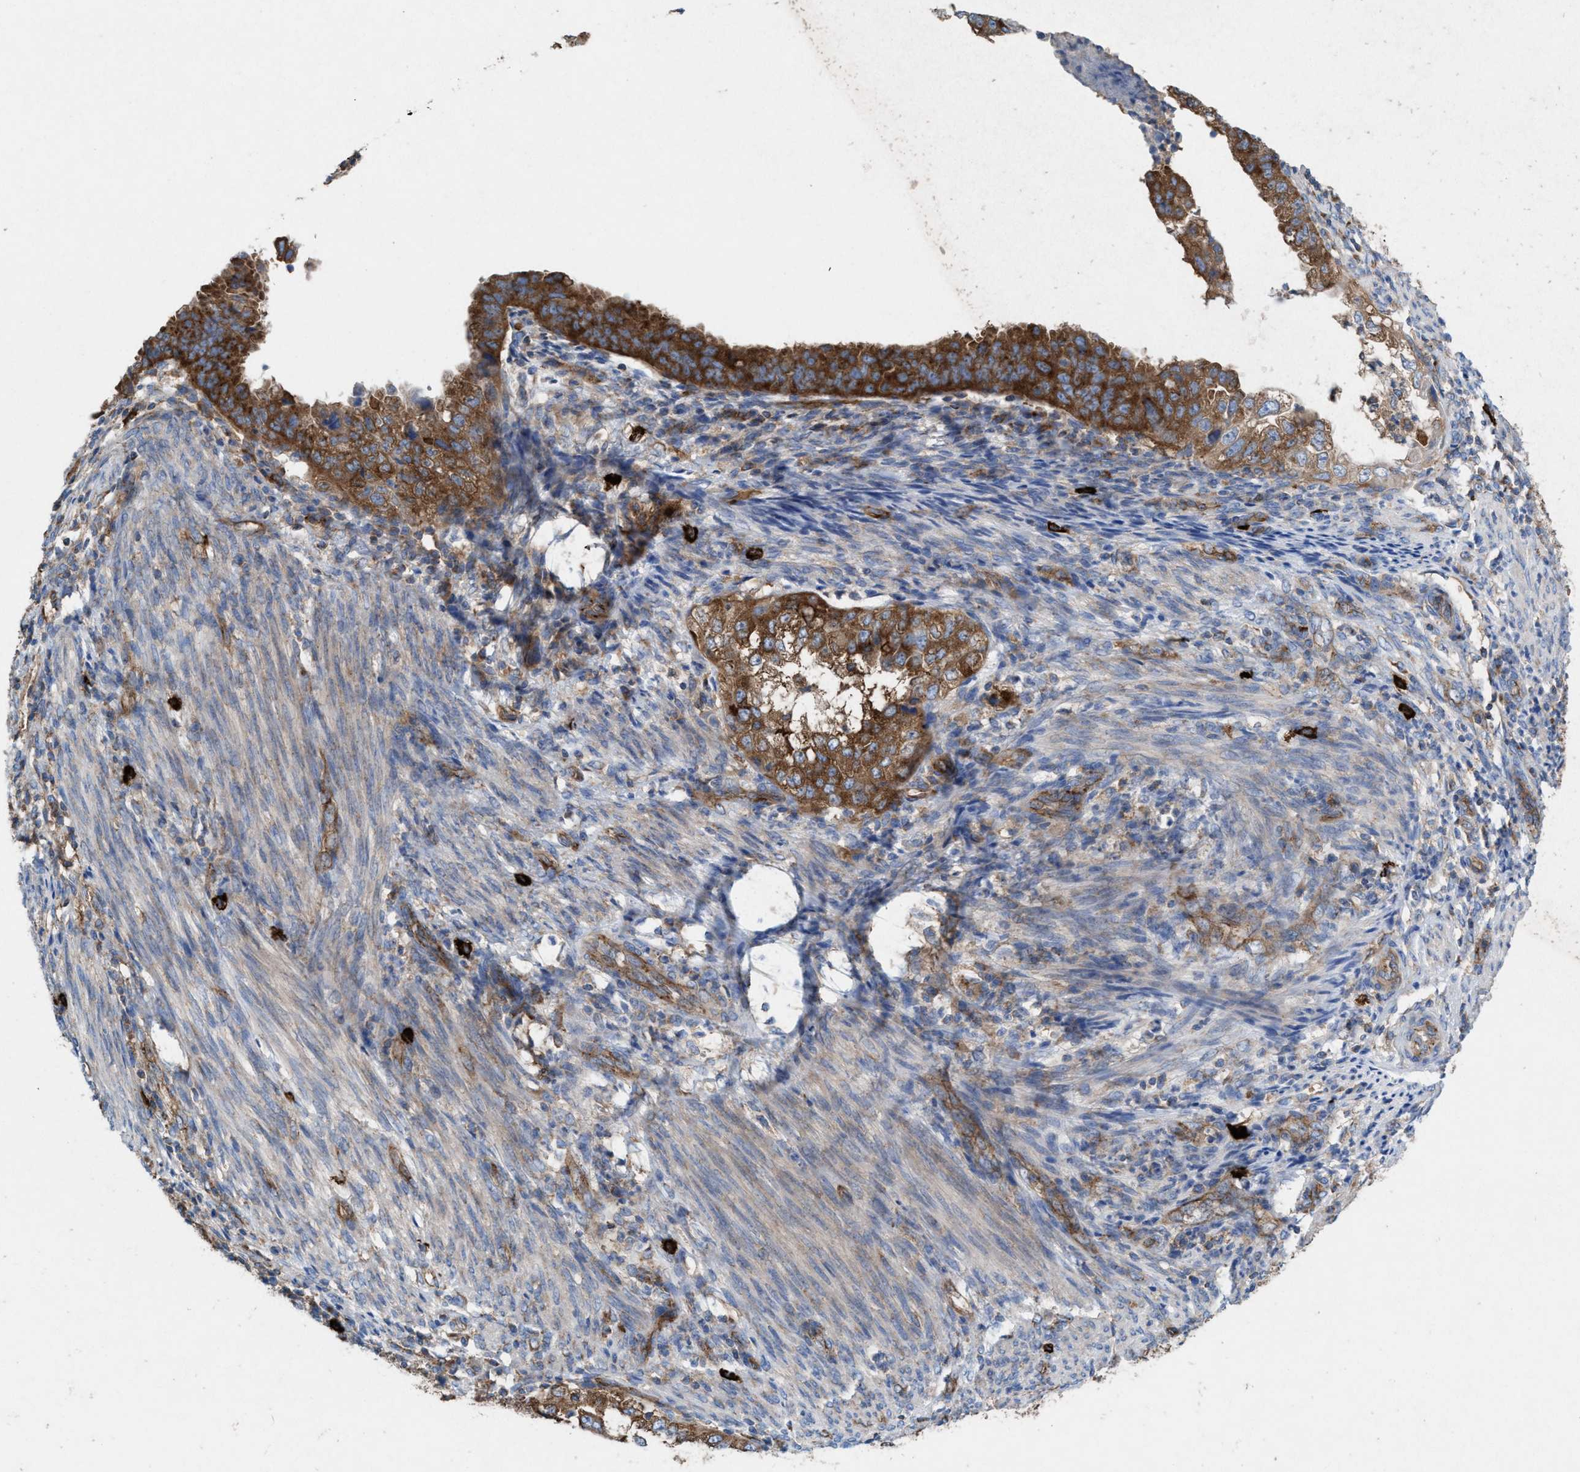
{"staining": {"intensity": "strong", "quantity": ">75%", "location": "cytoplasmic/membranous"}, "tissue": "endometrial cancer", "cell_type": "Tumor cells", "image_type": "cancer", "snomed": [{"axis": "morphology", "description": "Adenocarcinoma, NOS"}, {"axis": "topography", "description": "Endometrium"}], "caption": "Protein expression analysis of human endometrial cancer (adenocarcinoma) reveals strong cytoplasmic/membranous staining in approximately >75% of tumor cells.", "gene": "NYAP1", "patient": {"sex": "female", "age": 85}}